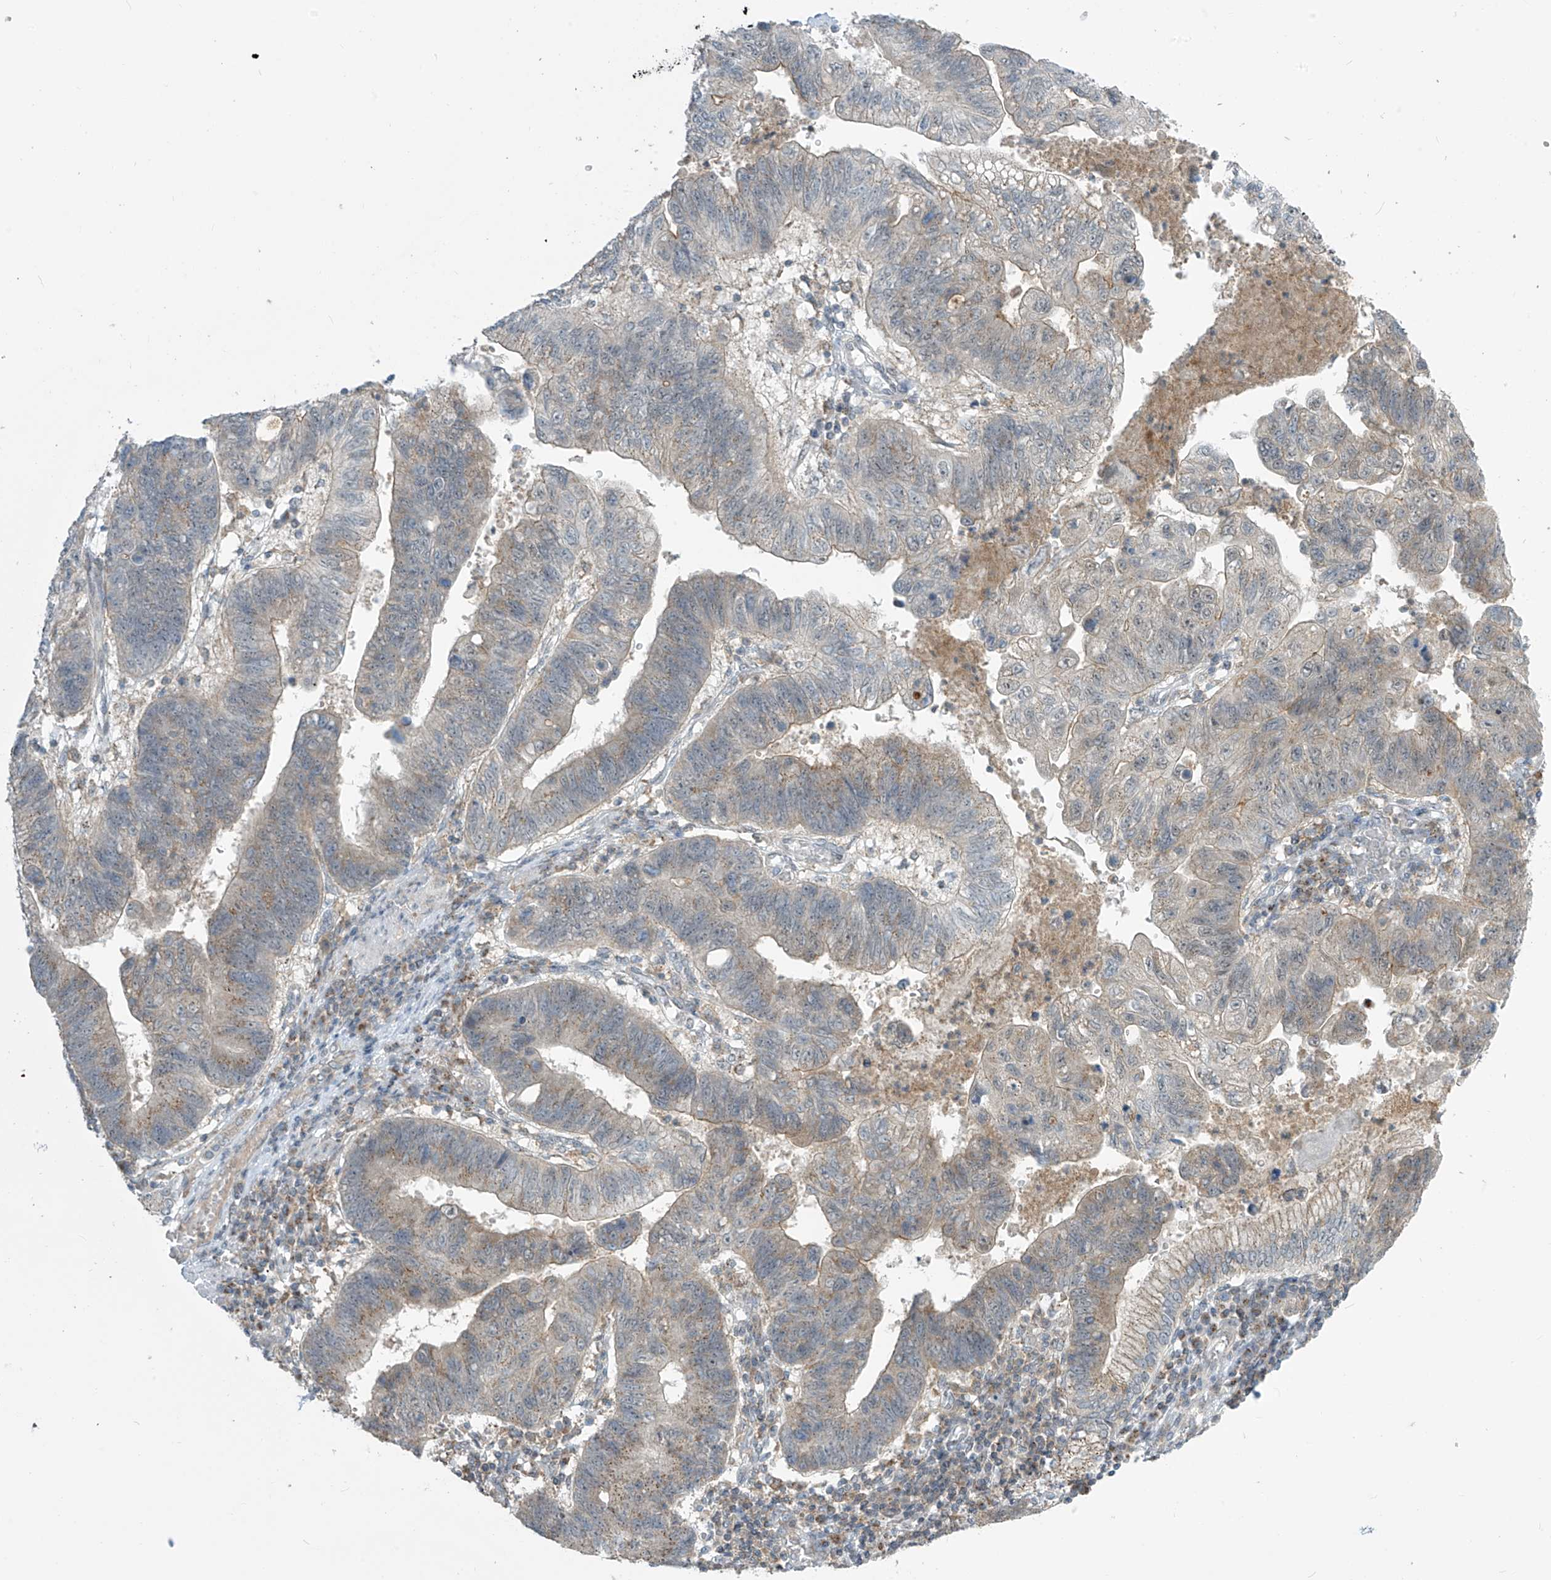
{"staining": {"intensity": "weak", "quantity": "<25%", "location": "cytoplasmic/membranous"}, "tissue": "stomach cancer", "cell_type": "Tumor cells", "image_type": "cancer", "snomed": [{"axis": "morphology", "description": "Adenocarcinoma, NOS"}, {"axis": "topography", "description": "Stomach"}], "caption": "The photomicrograph shows no staining of tumor cells in stomach cancer (adenocarcinoma).", "gene": "PARVG", "patient": {"sex": "male", "age": 59}}